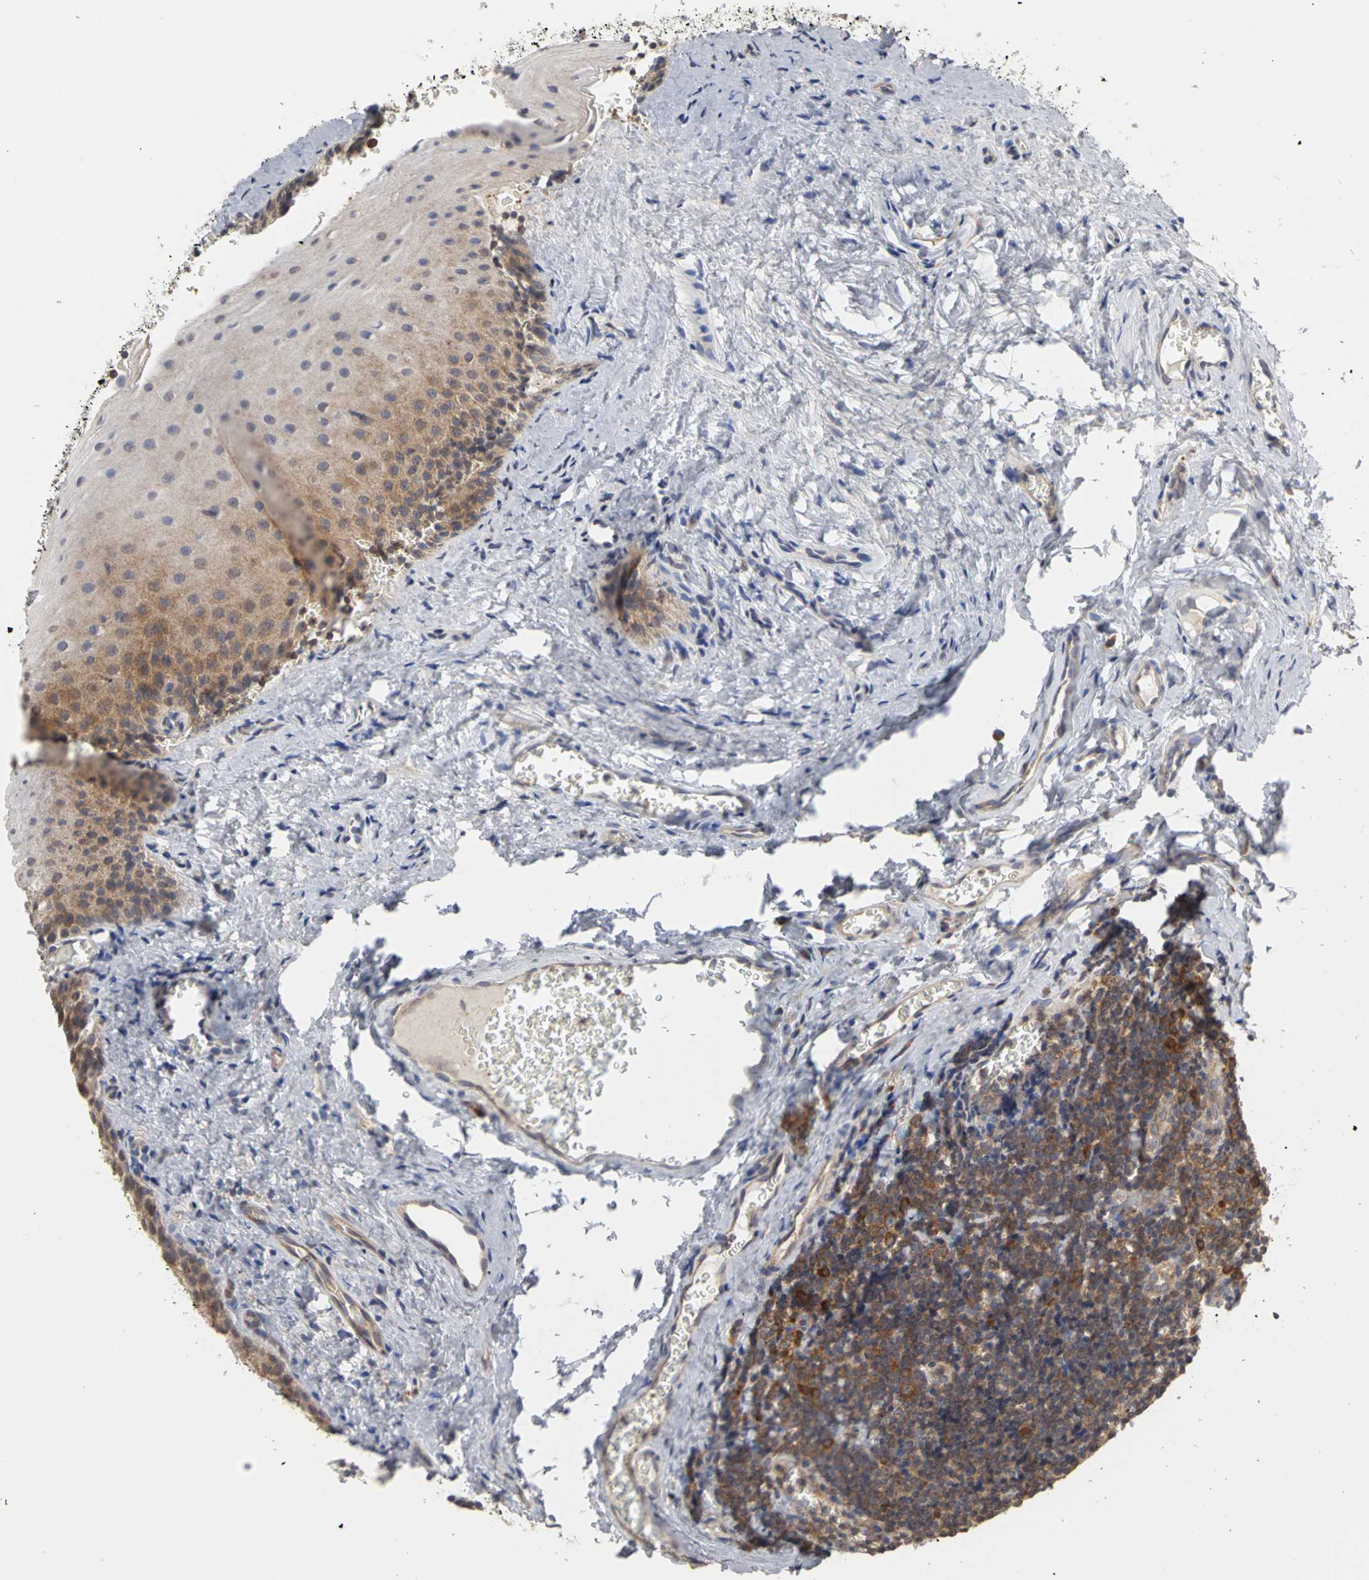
{"staining": {"intensity": "moderate", "quantity": "25%-75%", "location": "cytoplasmic/membranous"}, "tissue": "oral mucosa", "cell_type": "Squamous epithelial cells", "image_type": "normal", "snomed": [{"axis": "morphology", "description": "Normal tissue, NOS"}, {"axis": "topography", "description": "Oral tissue"}], "caption": "Brown immunohistochemical staining in unremarkable oral mucosa shows moderate cytoplasmic/membranous expression in about 25%-75% of squamous epithelial cells.", "gene": "IRAK1", "patient": {"sex": "male", "age": 20}}